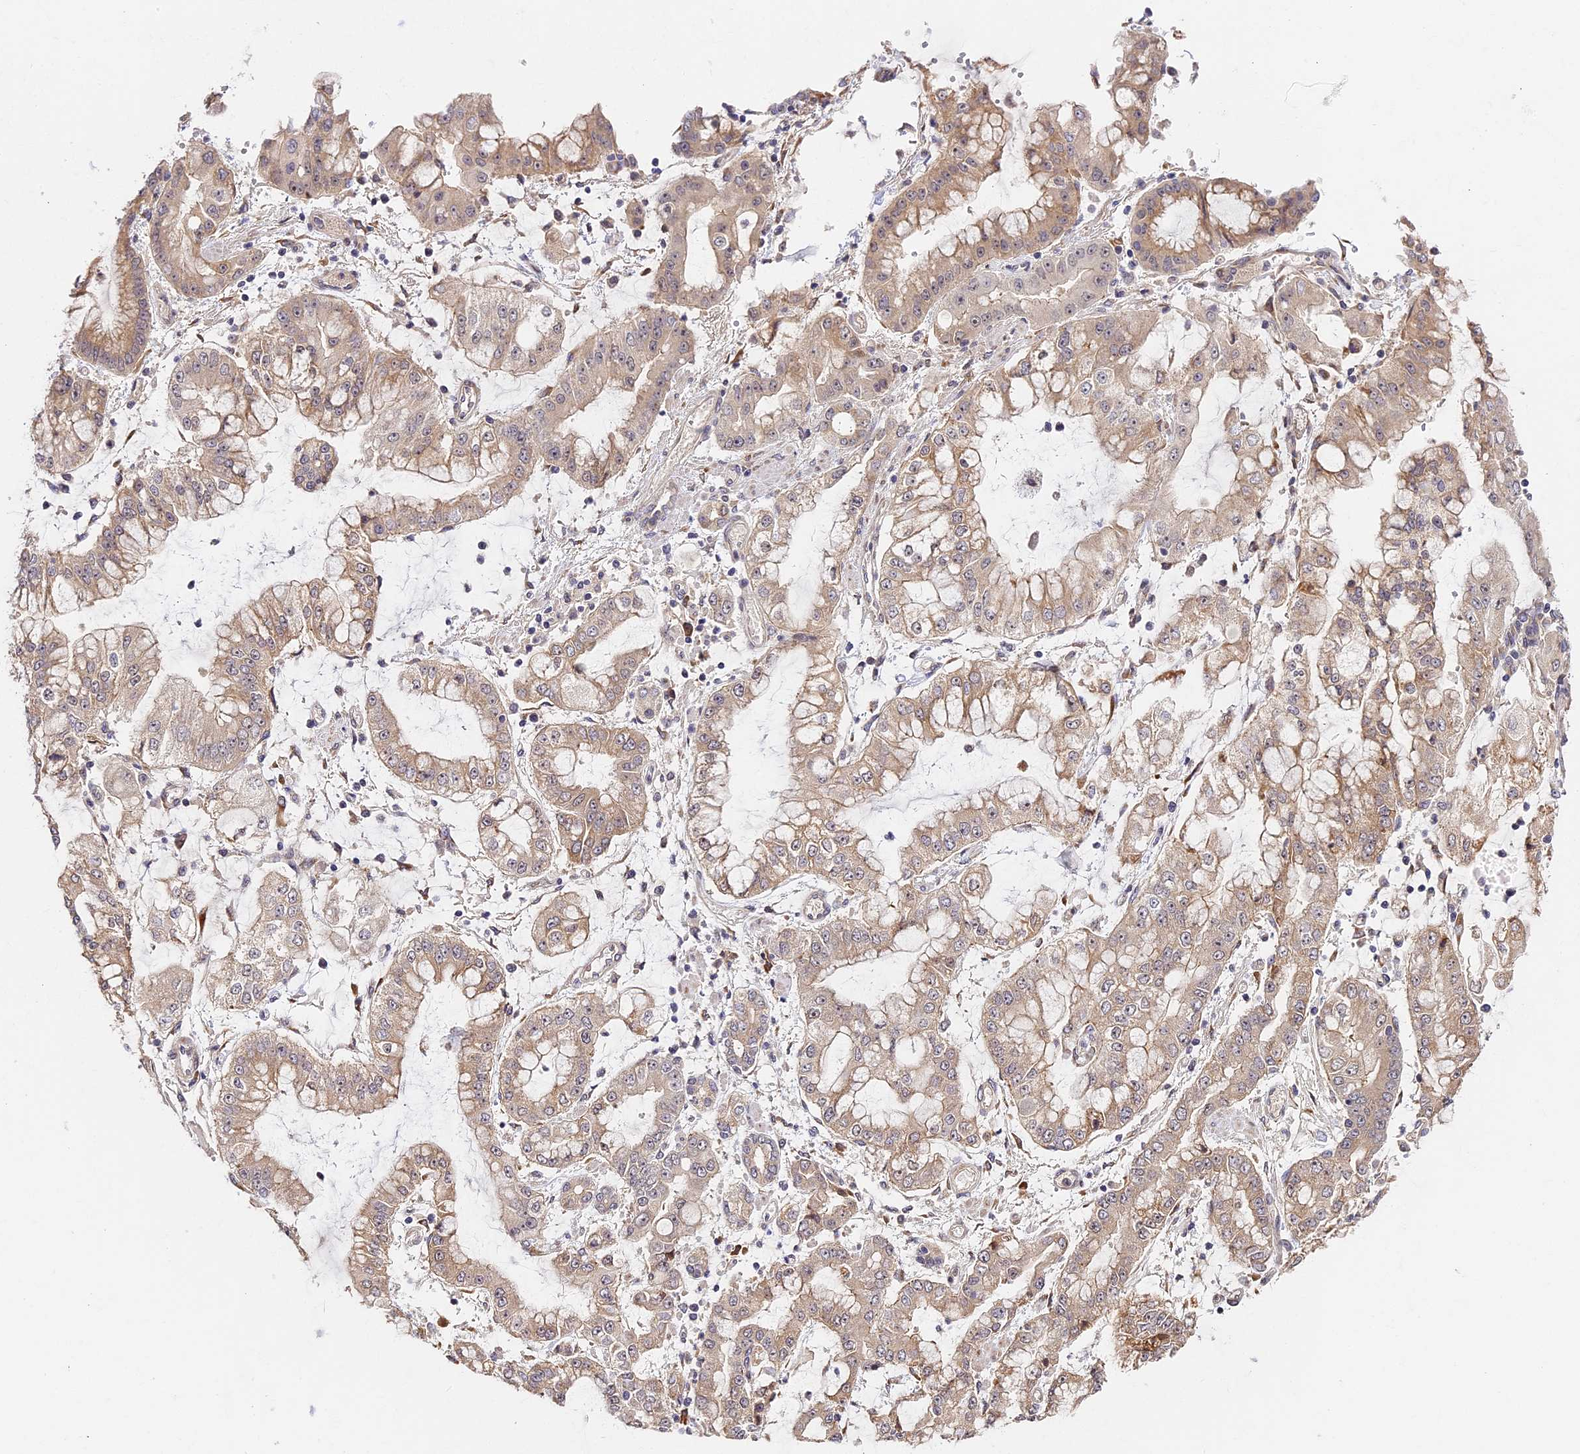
{"staining": {"intensity": "weak", "quantity": "25%-75%", "location": "cytoplasmic/membranous"}, "tissue": "stomach cancer", "cell_type": "Tumor cells", "image_type": "cancer", "snomed": [{"axis": "morphology", "description": "Adenocarcinoma, NOS"}, {"axis": "topography", "description": "Stomach"}], "caption": "Immunohistochemistry (IHC) of human stomach adenocarcinoma reveals low levels of weak cytoplasmic/membranous expression in approximately 25%-75% of tumor cells.", "gene": "IMPACT", "patient": {"sex": "male", "age": 76}}